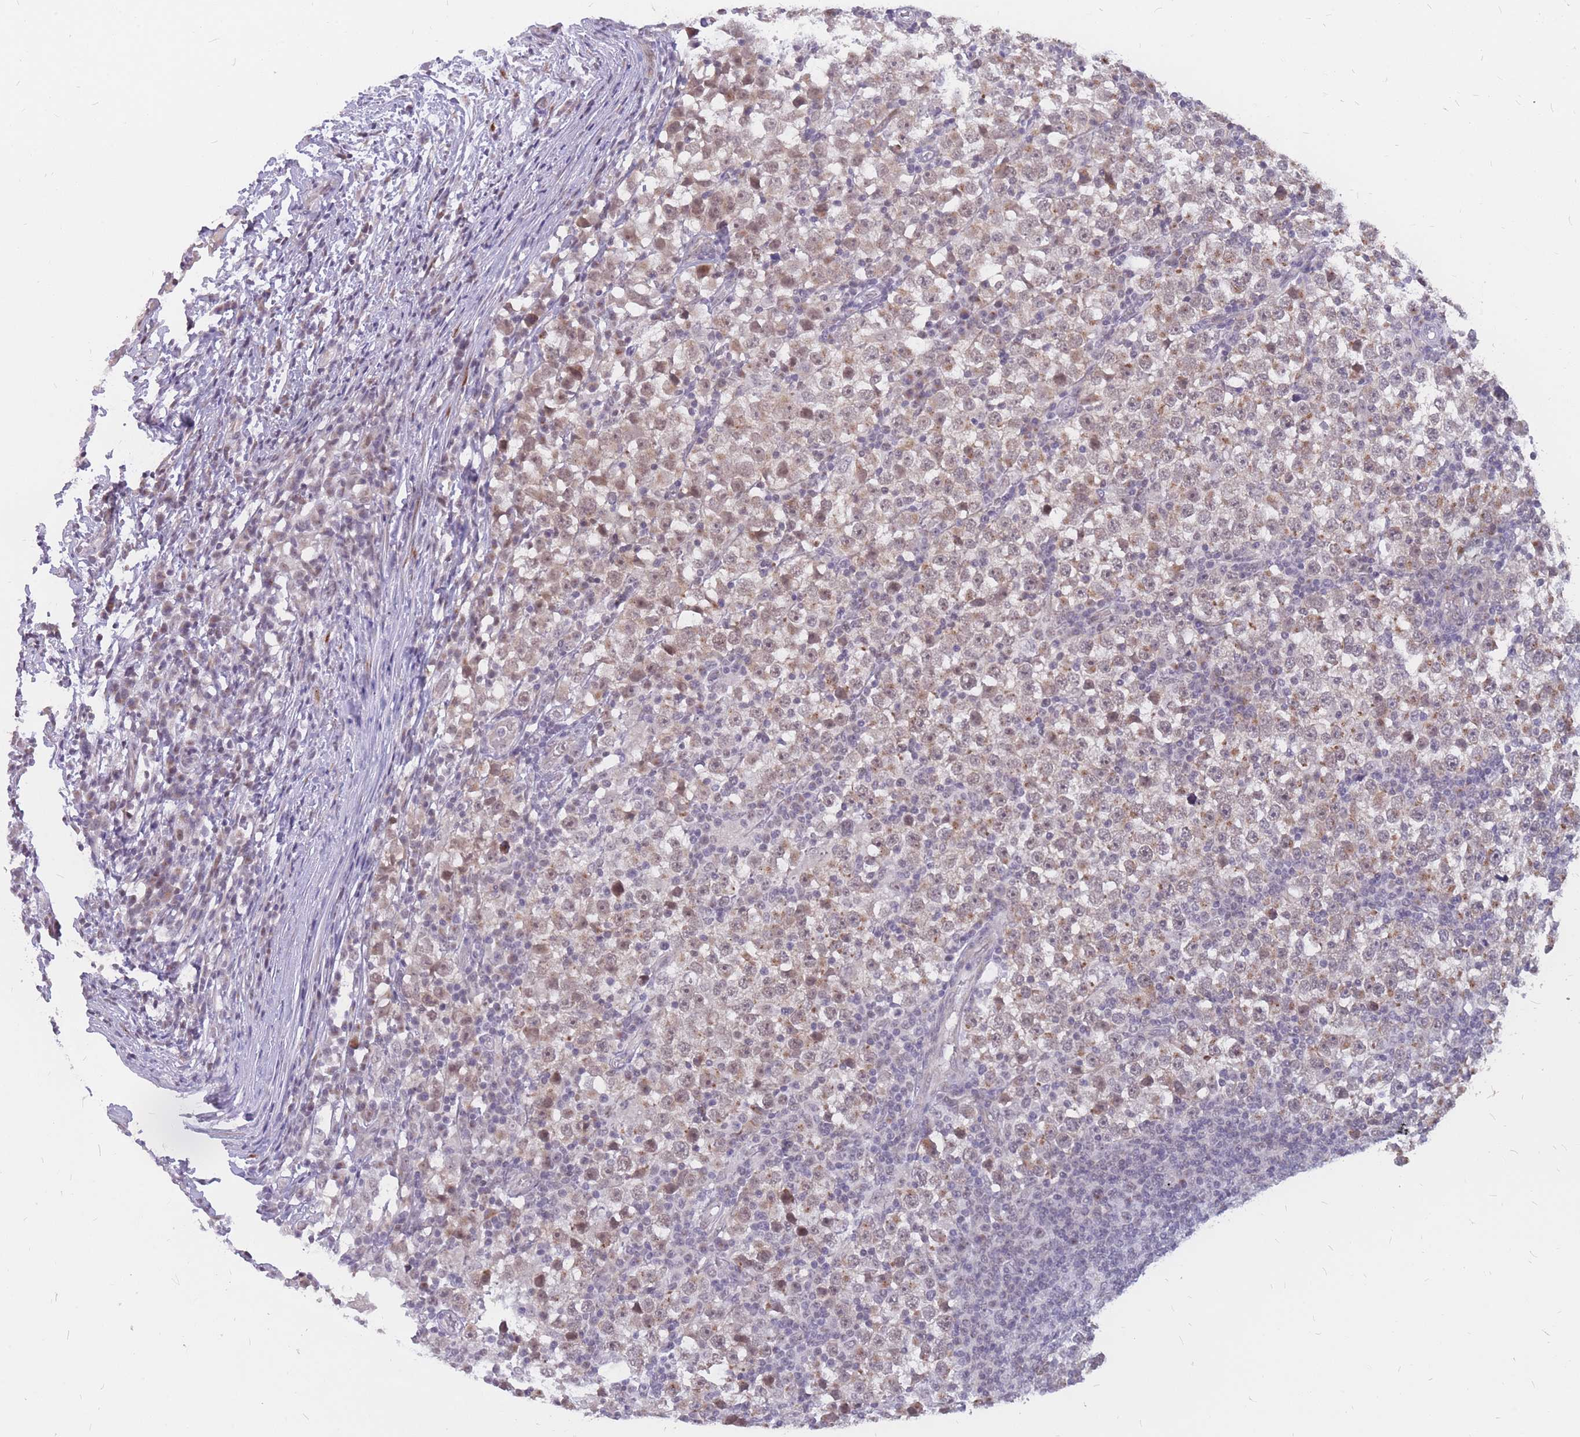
{"staining": {"intensity": "moderate", "quantity": "<25%", "location": "cytoplasmic/membranous,nuclear"}, "tissue": "testis cancer", "cell_type": "Tumor cells", "image_type": "cancer", "snomed": [{"axis": "morphology", "description": "Seminoma, NOS"}, {"axis": "topography", "description": "Testis"}], "caption": "Immunohistochemical staining of testis cancer (seminoma) shows low levels of moderate cytoplasmic/membranous and nuclear expression in approximately <25% of tumor cells. The protein of interest is stained brown, and the nuclei are stained in blue (DAB IHC with brightfield microscopy, high magnification).", "gene": "ADD2", "patient": {"sex": "male", "age": 65}}